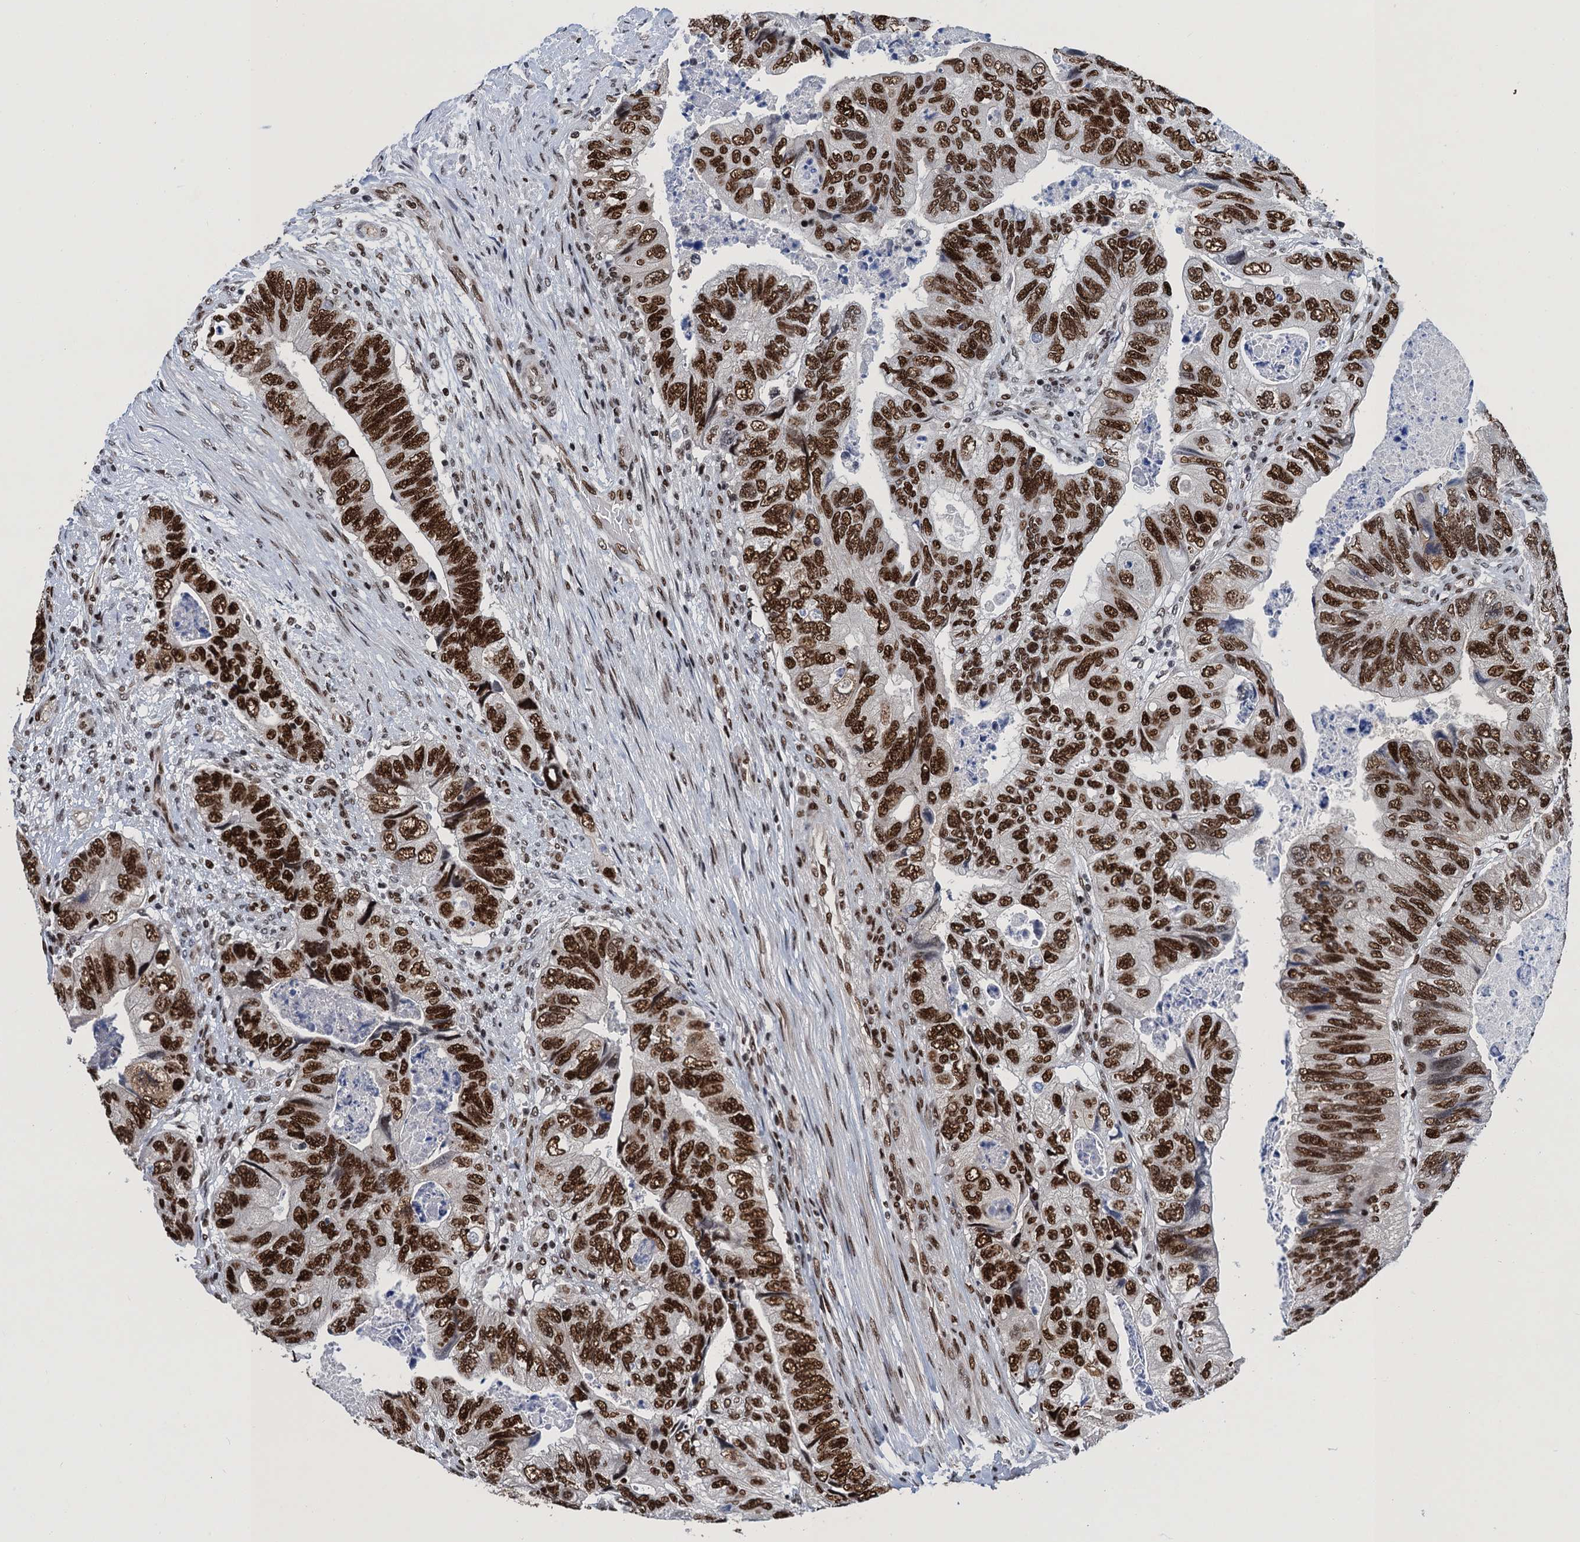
{"staining": {"intensity": "strong", "quantity": ">75%", "location": "nuclear"}, "tissue": "colorectal cancer", "cell_type": "Tumor cells", "image_type": "cancer", "snomed": [{"axis": "morphology", "description": "Adenocarcinoma, NOS"}, {"axis": "topography", "description": "Rectum"}], "caption": "Strong nuclear staining is identified in approximately >75% of tumor cells in colorectal adenocarcinoma. Using DAB (brown) and hematoxylin (blue) stains, captured at high magnification using brightfield microscopy.", "gene": "PPP4R1", "patient": {"sex": "male", "age": 63}}